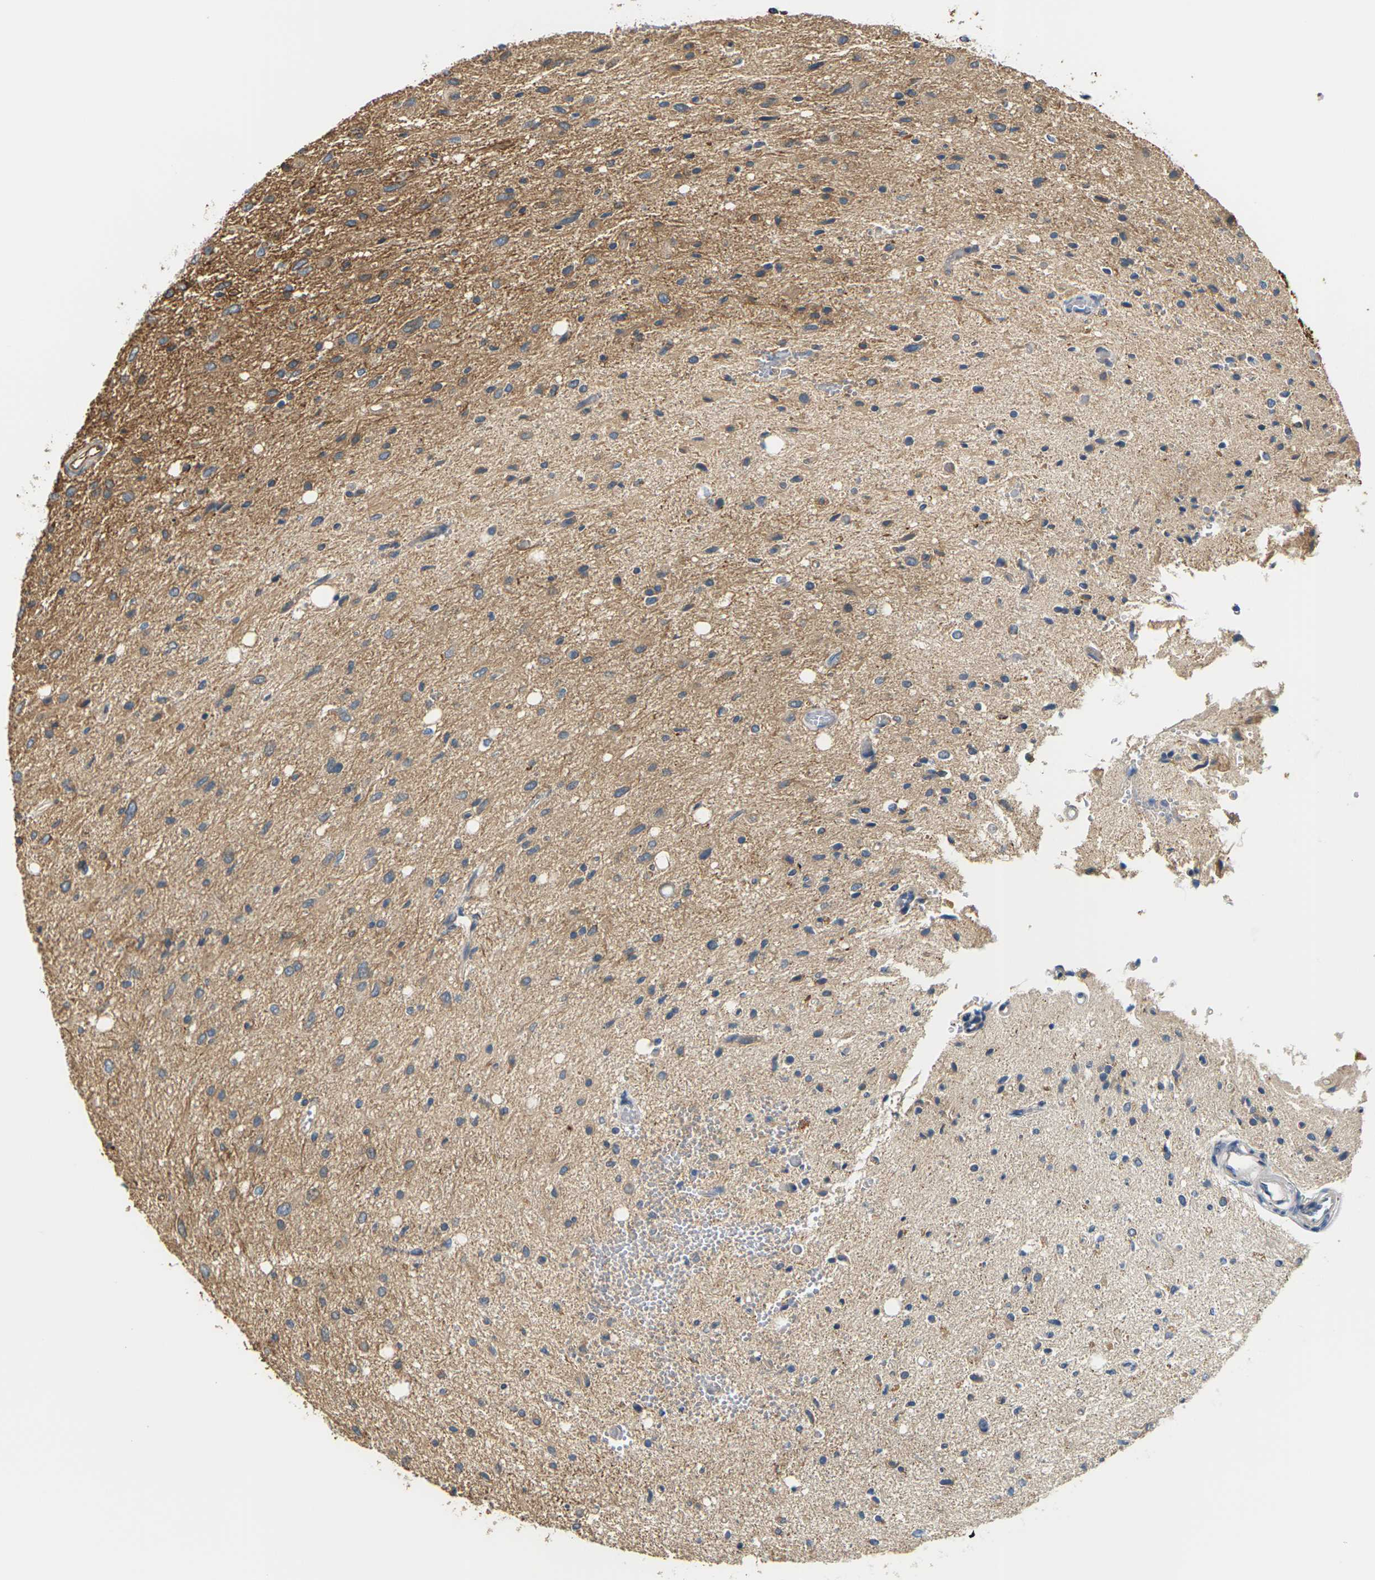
{"staining": {"intensity": "moderate", "quantity": ">75%", "location": "cytoplasmic/membranous"}, "tissue": "glioma", "cell_type": "Tumor cells", "image_type": "cancer", "snomed": [{"axis": "morphology", "description": "Glioma, malignant, Low grade"}, {"axis": "topography", "description": "Brain"}], "caption": "There is medium levels of moderate cytoplasmic/membranous expression in tumor cells of malignant low-grade glioma, as demonstrated by immunohistochemical staining (brown color).", "gene": "PCDHB4", "patient": {"sex": "male", "age": 77}}